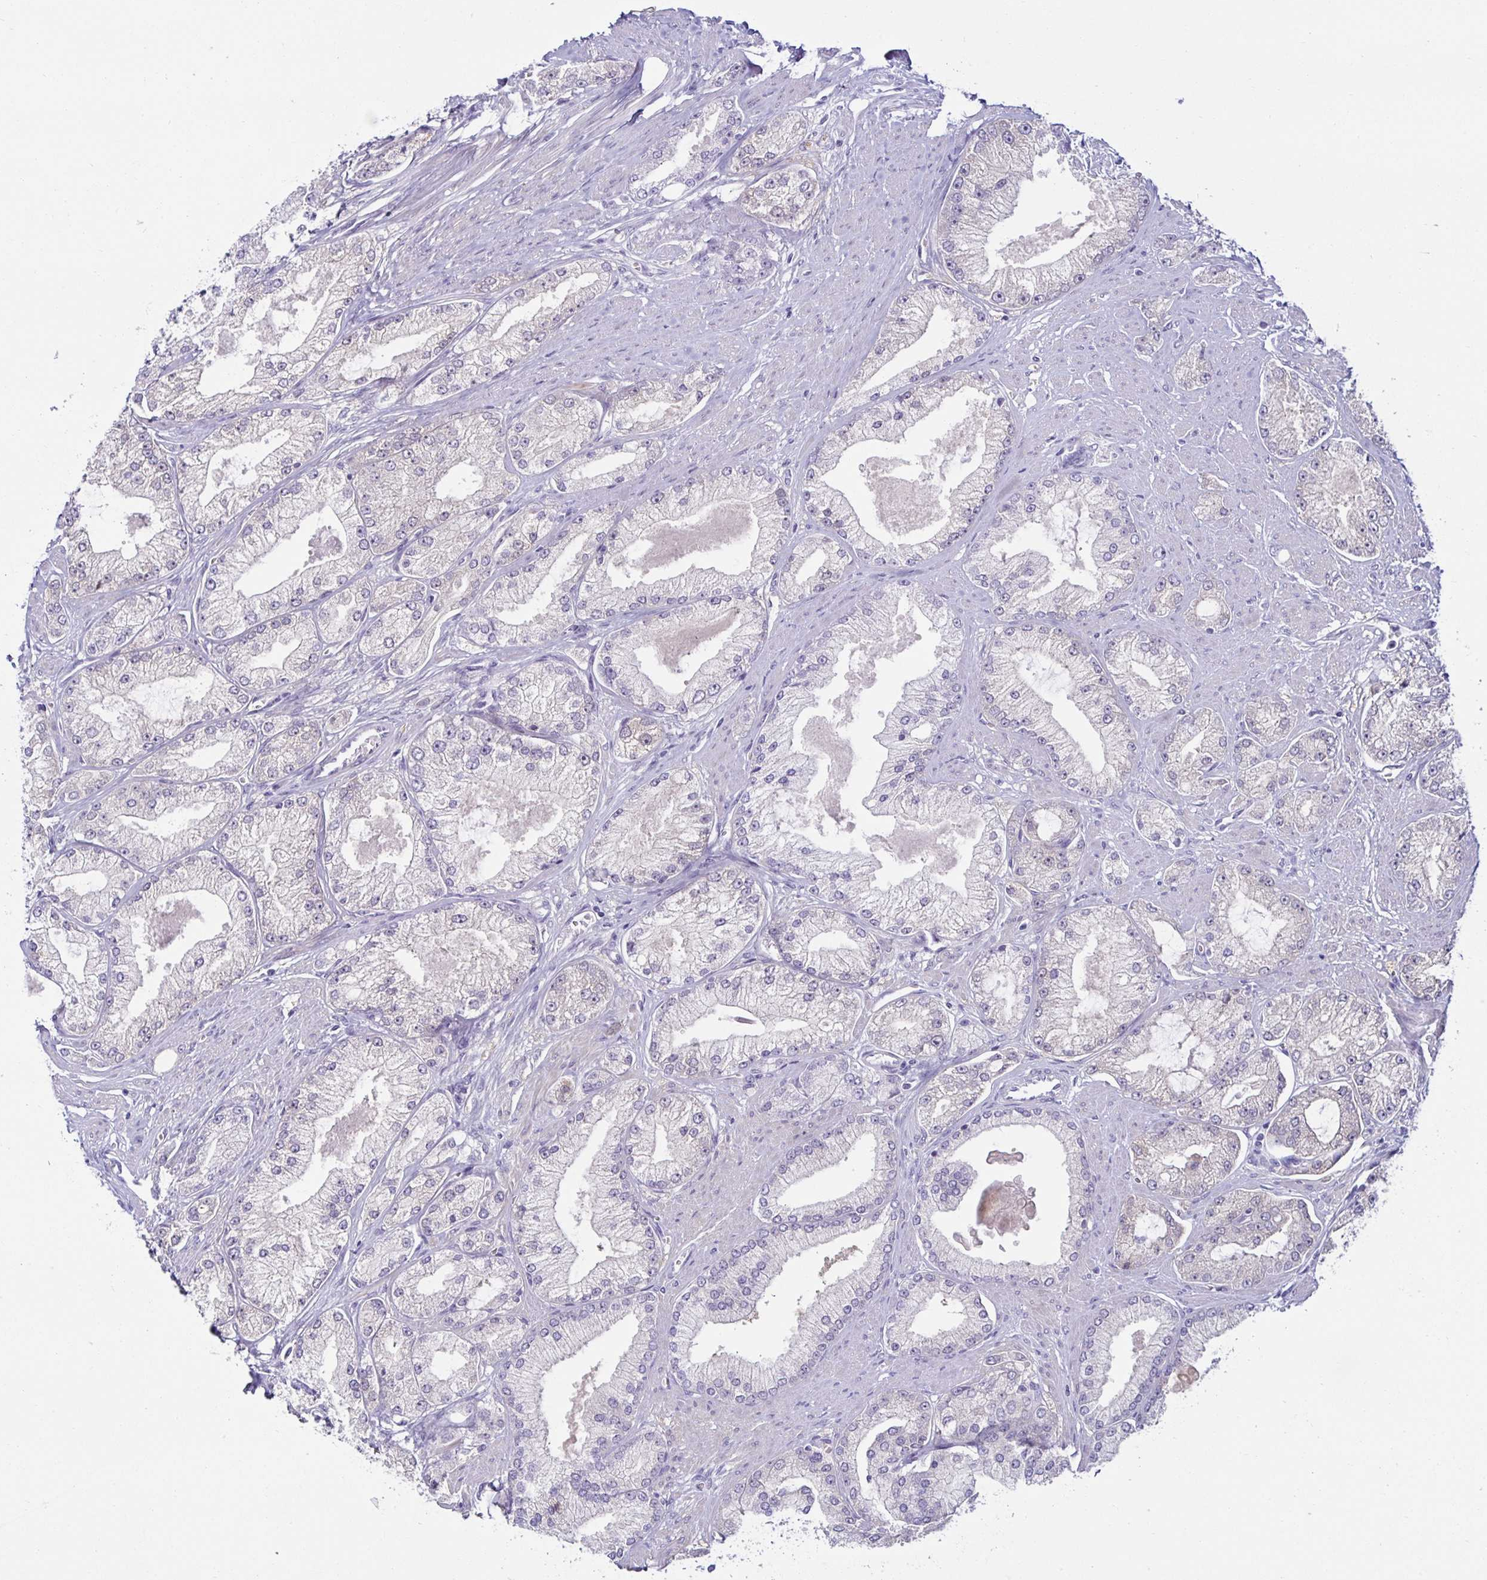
{"staining": {"intensity": "weak", "quantity": "<25%", "location": "cytoplasmic/membranous"}, "tissue": "prostate cancer", "cell_type": "Tumor cells", "image_type": "cancer", "snomed": [{"axis": "morphology", "description": "Adenocarcinoma, High grade"}, {"axis": "topography", "description": "Prostate"}], "caption": "IHC histopathology image of human prostate adenocarcinoma (high-grade) stained for a protein (brown), which exhibits no positivity in tumor cells. (DAB IHC with hematoxylin counter stain).", "gene": "MON2", "patient": {"sex": "male", "age": 68}}